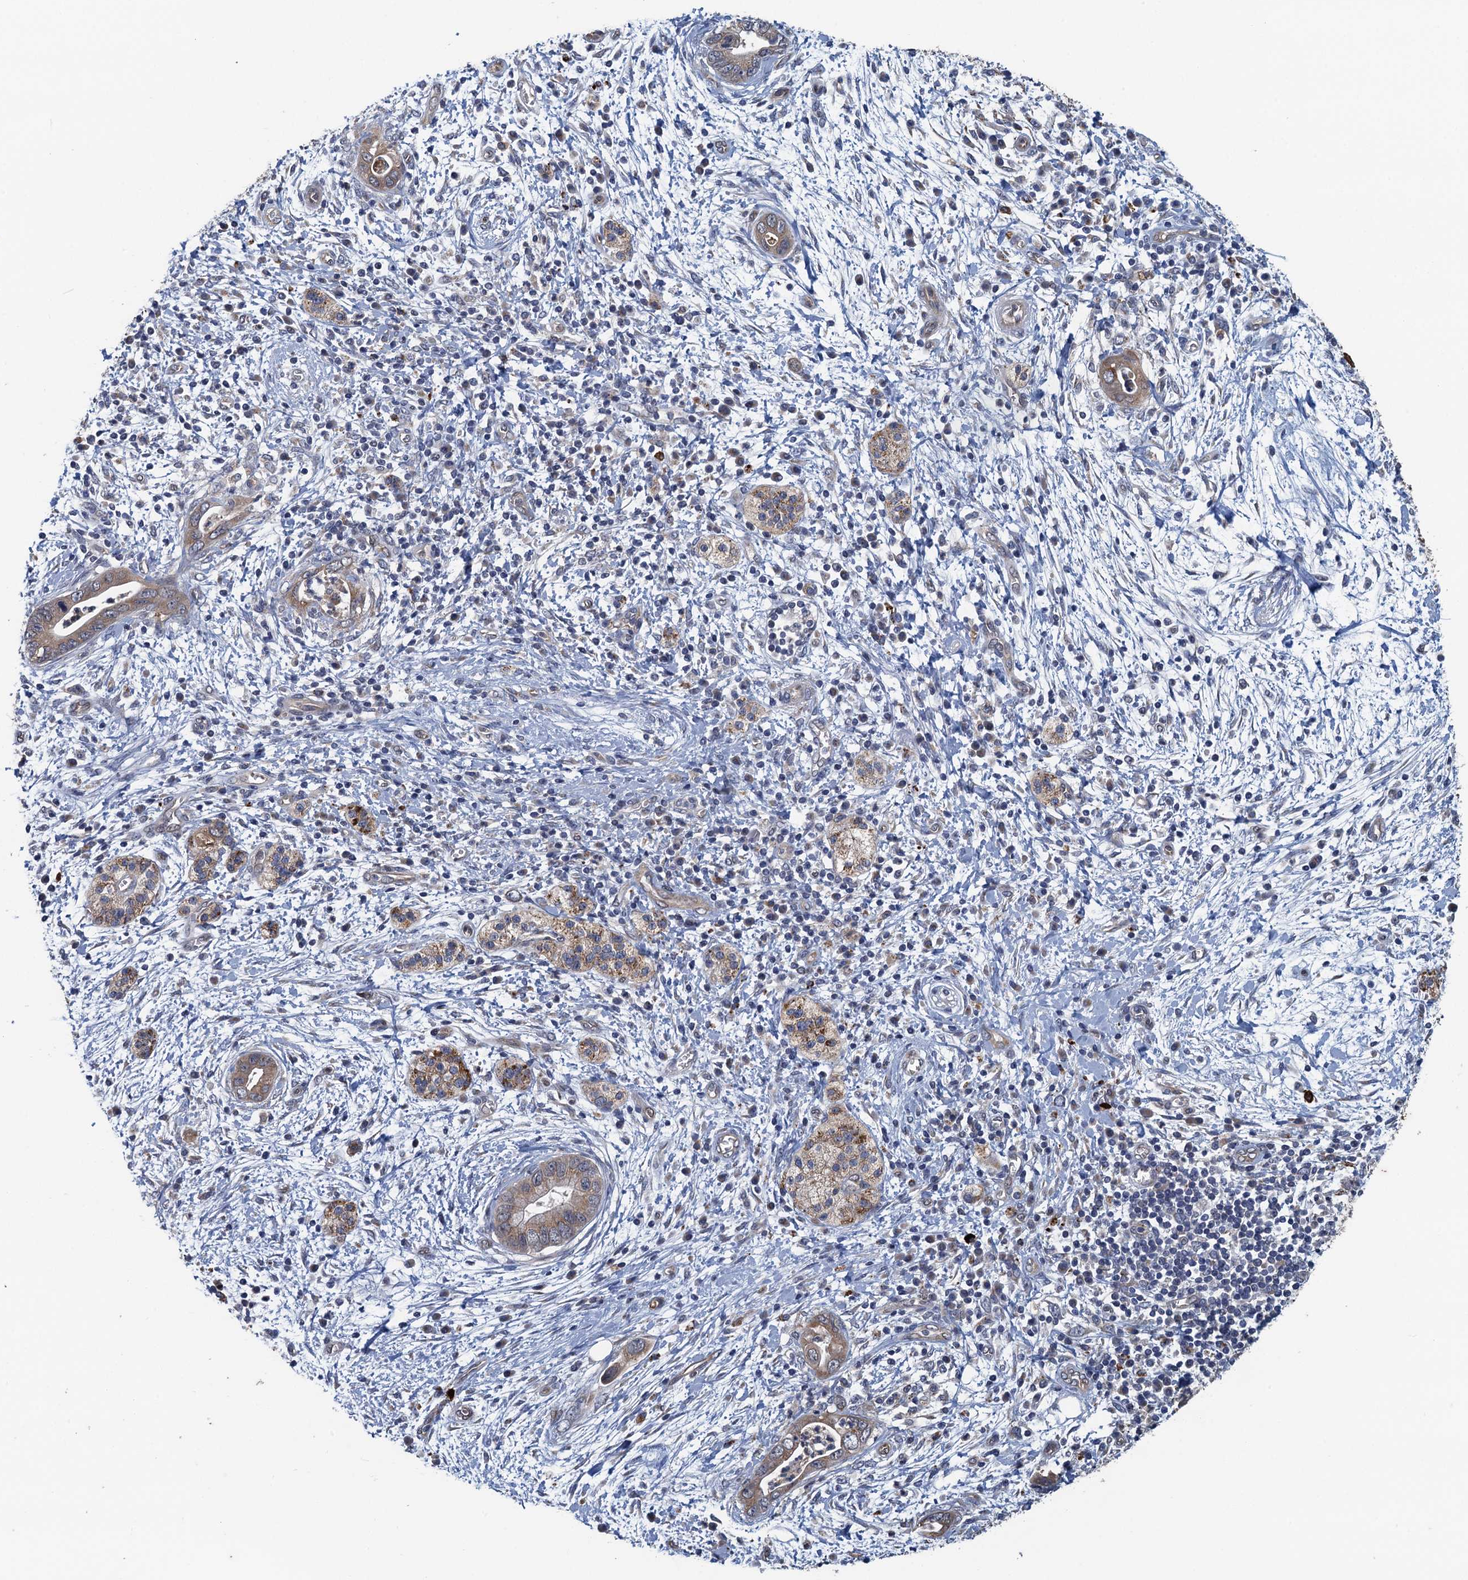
{"staining": {"intensity": "weak", "quantity": ">75%", "location": "cytoplasmic/membranous"}, "tissue": "pancreatic cancer", "cell_type": "Tumor cells", "image_type": "cancer", "snomed": [{"axis": "morphology", "description": "Adenocarcinoma, NOS"}, {"axis": "topography", "description": "Pancreas"}], "caption": "Tumor cells display weak cytoplasmic/membranous staining in about >75% of cells in pancreatic cancer (adenocarcinoma).", "gene": "KBTBD8", "patient": {"sex": "male", "age": 75}}